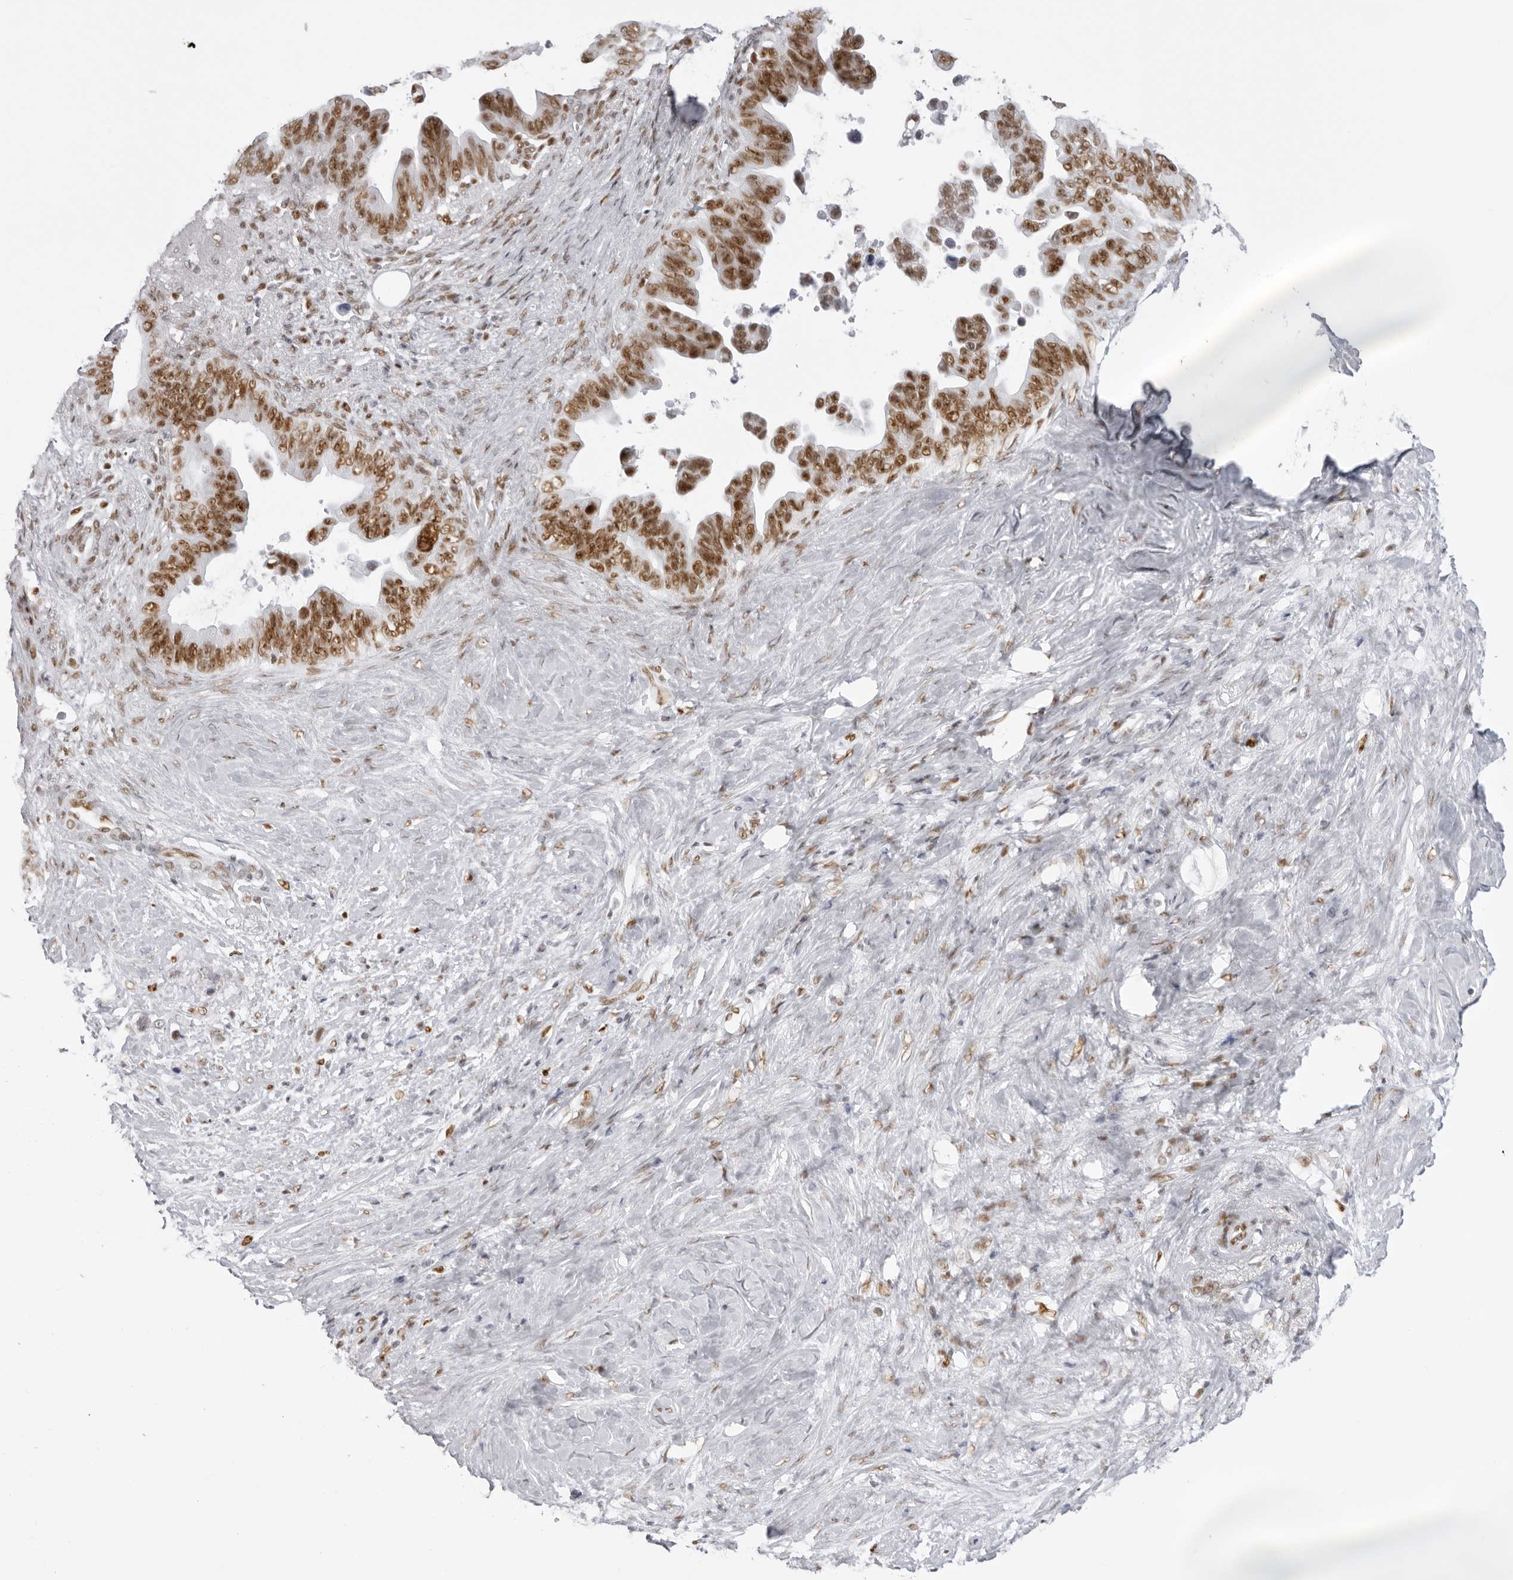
{"staining": {"intensity": "moderate", "quantity": ">75%", "location": "nuclear"}, "tissue": "pancreatic cancer", "cell_type": "Tumor cells", "image_type": "cancer", "snomed": [{"axis": "morphology", "description": "Adenocarcinoma, NOS"}, {"axis": "topography", "description": "Pancreas"}], "caption": "Moderate nuclear staining for a protein is seen in approximately >75% of tumor cells of pancreatic cancer using immunohistochemistry.", "gene": "IRF2BP2", "patient": {"sex": "female", "age": 72}}